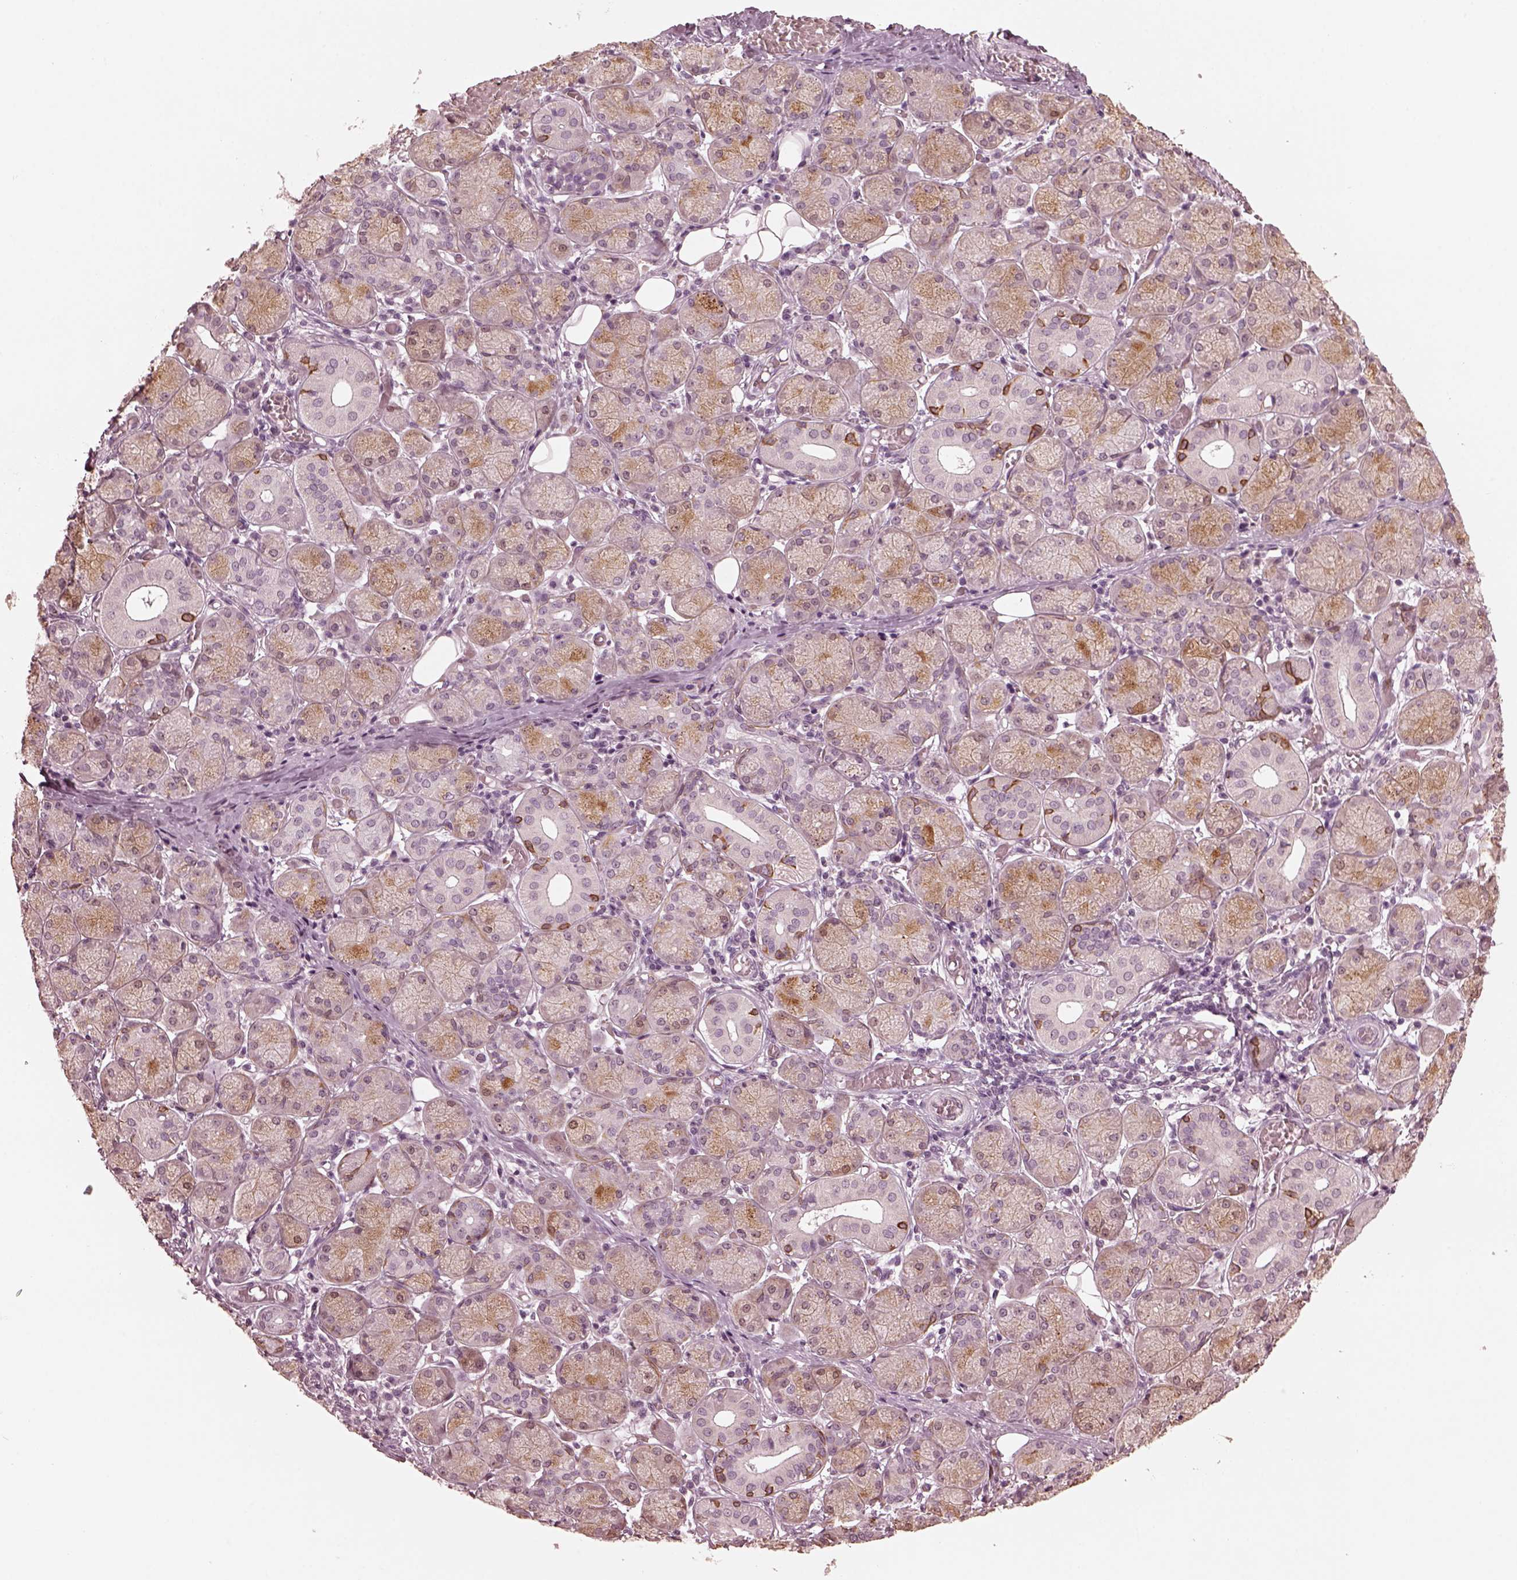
{"staining": {"intensity": "strong", "quantity": "<25%", "location": "cytoplasmic/membranous"}, "tissue": "salivary gland", "cell_type": "Glandular cells", "image_type": "normal", "snomed": [{"axis": "morphology", "description": "Normal tissue, NOS"}, {"axis": "topography", "description": "Salivary gland"}, {"axis": "topography", "description": "Peripheral nerve tissue"}], "caption": "Unremarkable salivary gland demonstrates strong cytoplasmic/membranous staining in approximately <25% of glandular cells (Brightfield microscopy of DAB IHC at high magnification)..", "gene": "KRT79", "patient": {"sex": "female", "age": 24}}